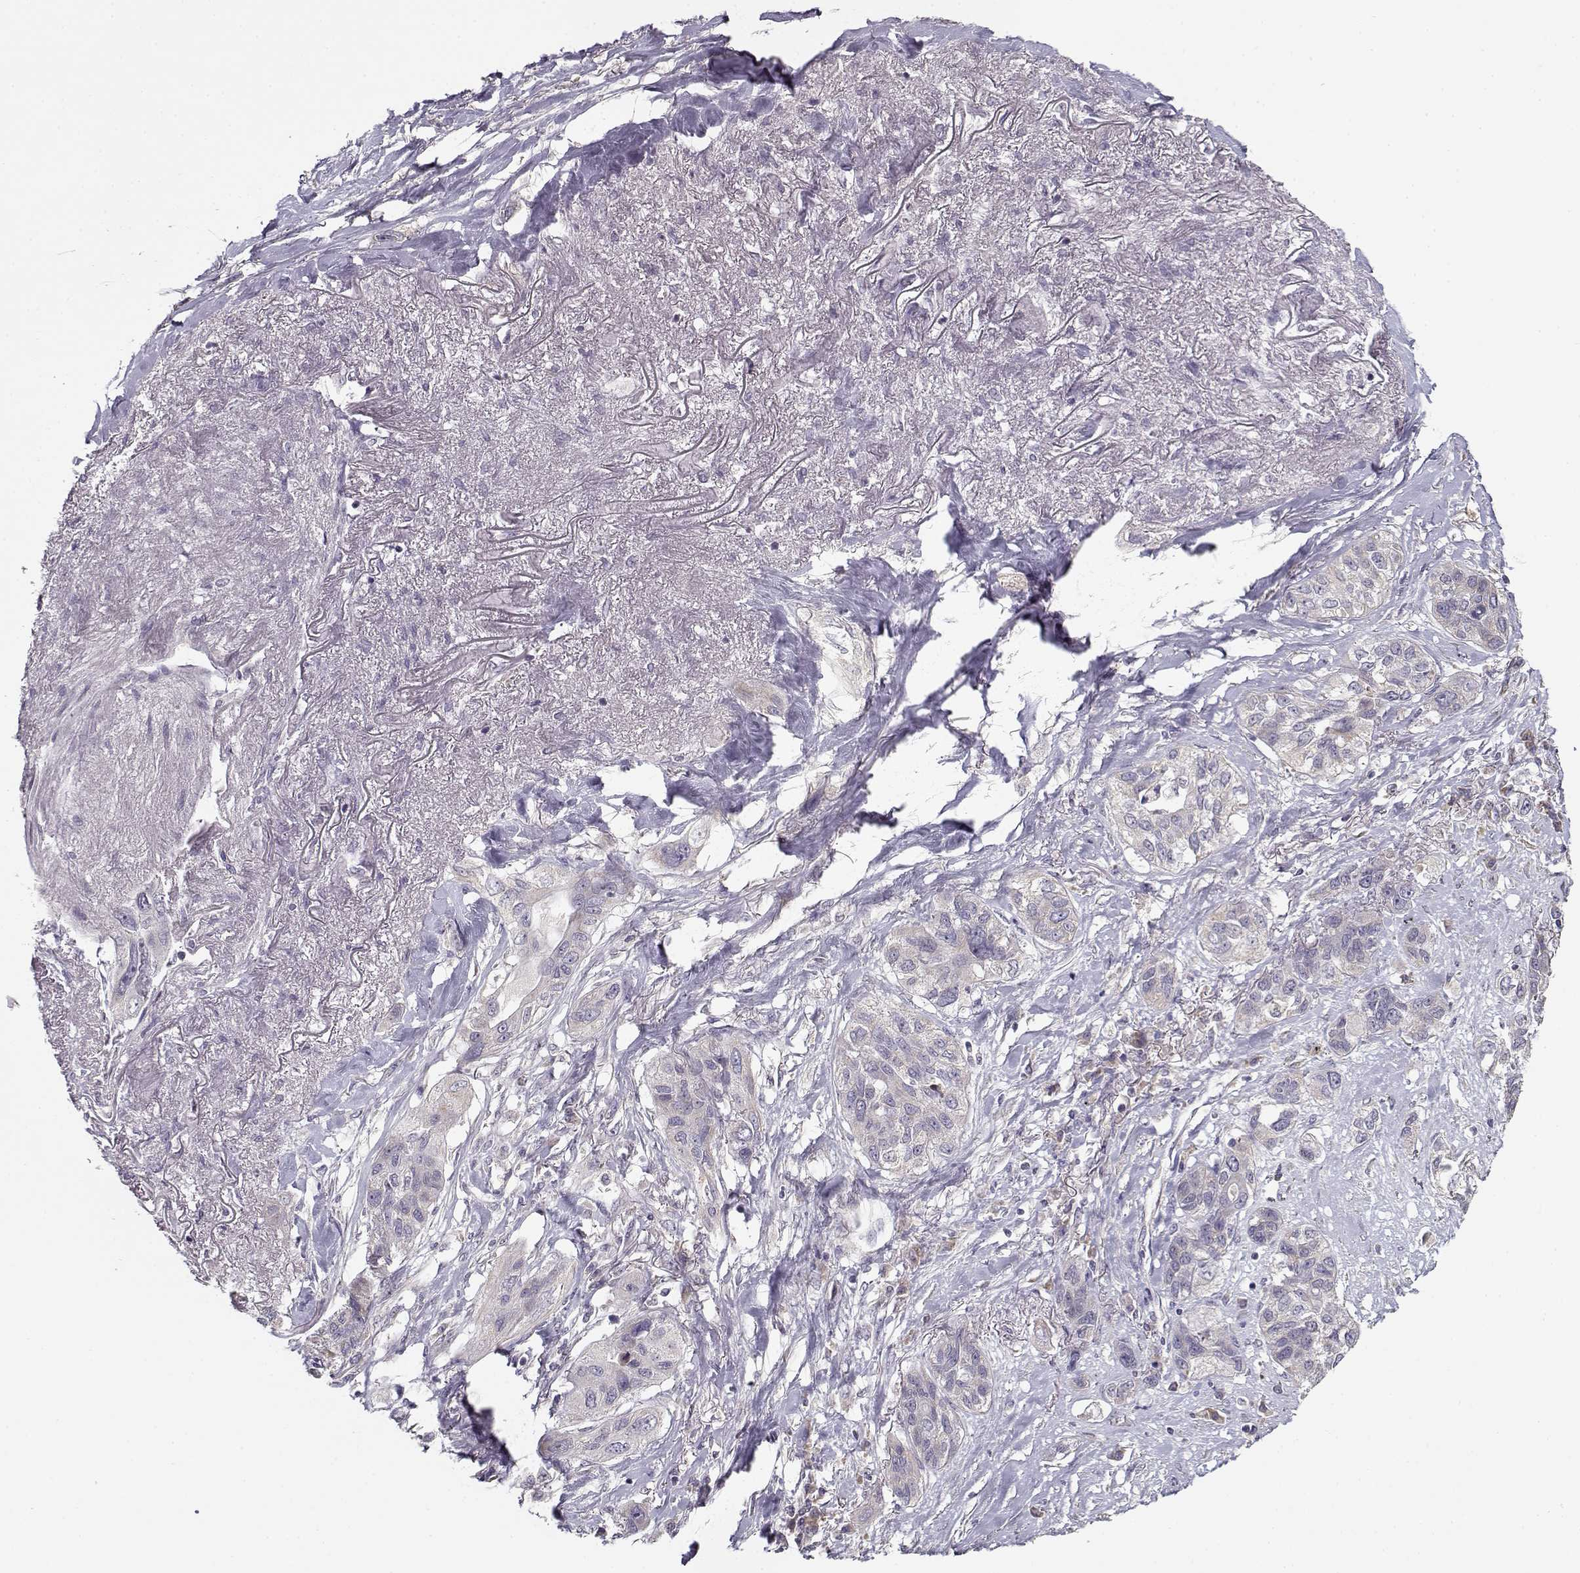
{"staining": {"intensity": "negative", "quantity": "none", "location": "none"}, "tissue": "lung cancer", "cell_type": "Tumor cells", "image_type": "cancer", "snomed": [{"axis": "morphology", "description": "Squamous cell carcinoma, NOS"}, {"axis": "topography", "description": "Lung"}], "caption": "Tumor cells show no significant protein expression in lung cancer (squamous cell carcinoma).", "gene": "ENTPD8", "patient": {"sex": "female", "age": 70}}